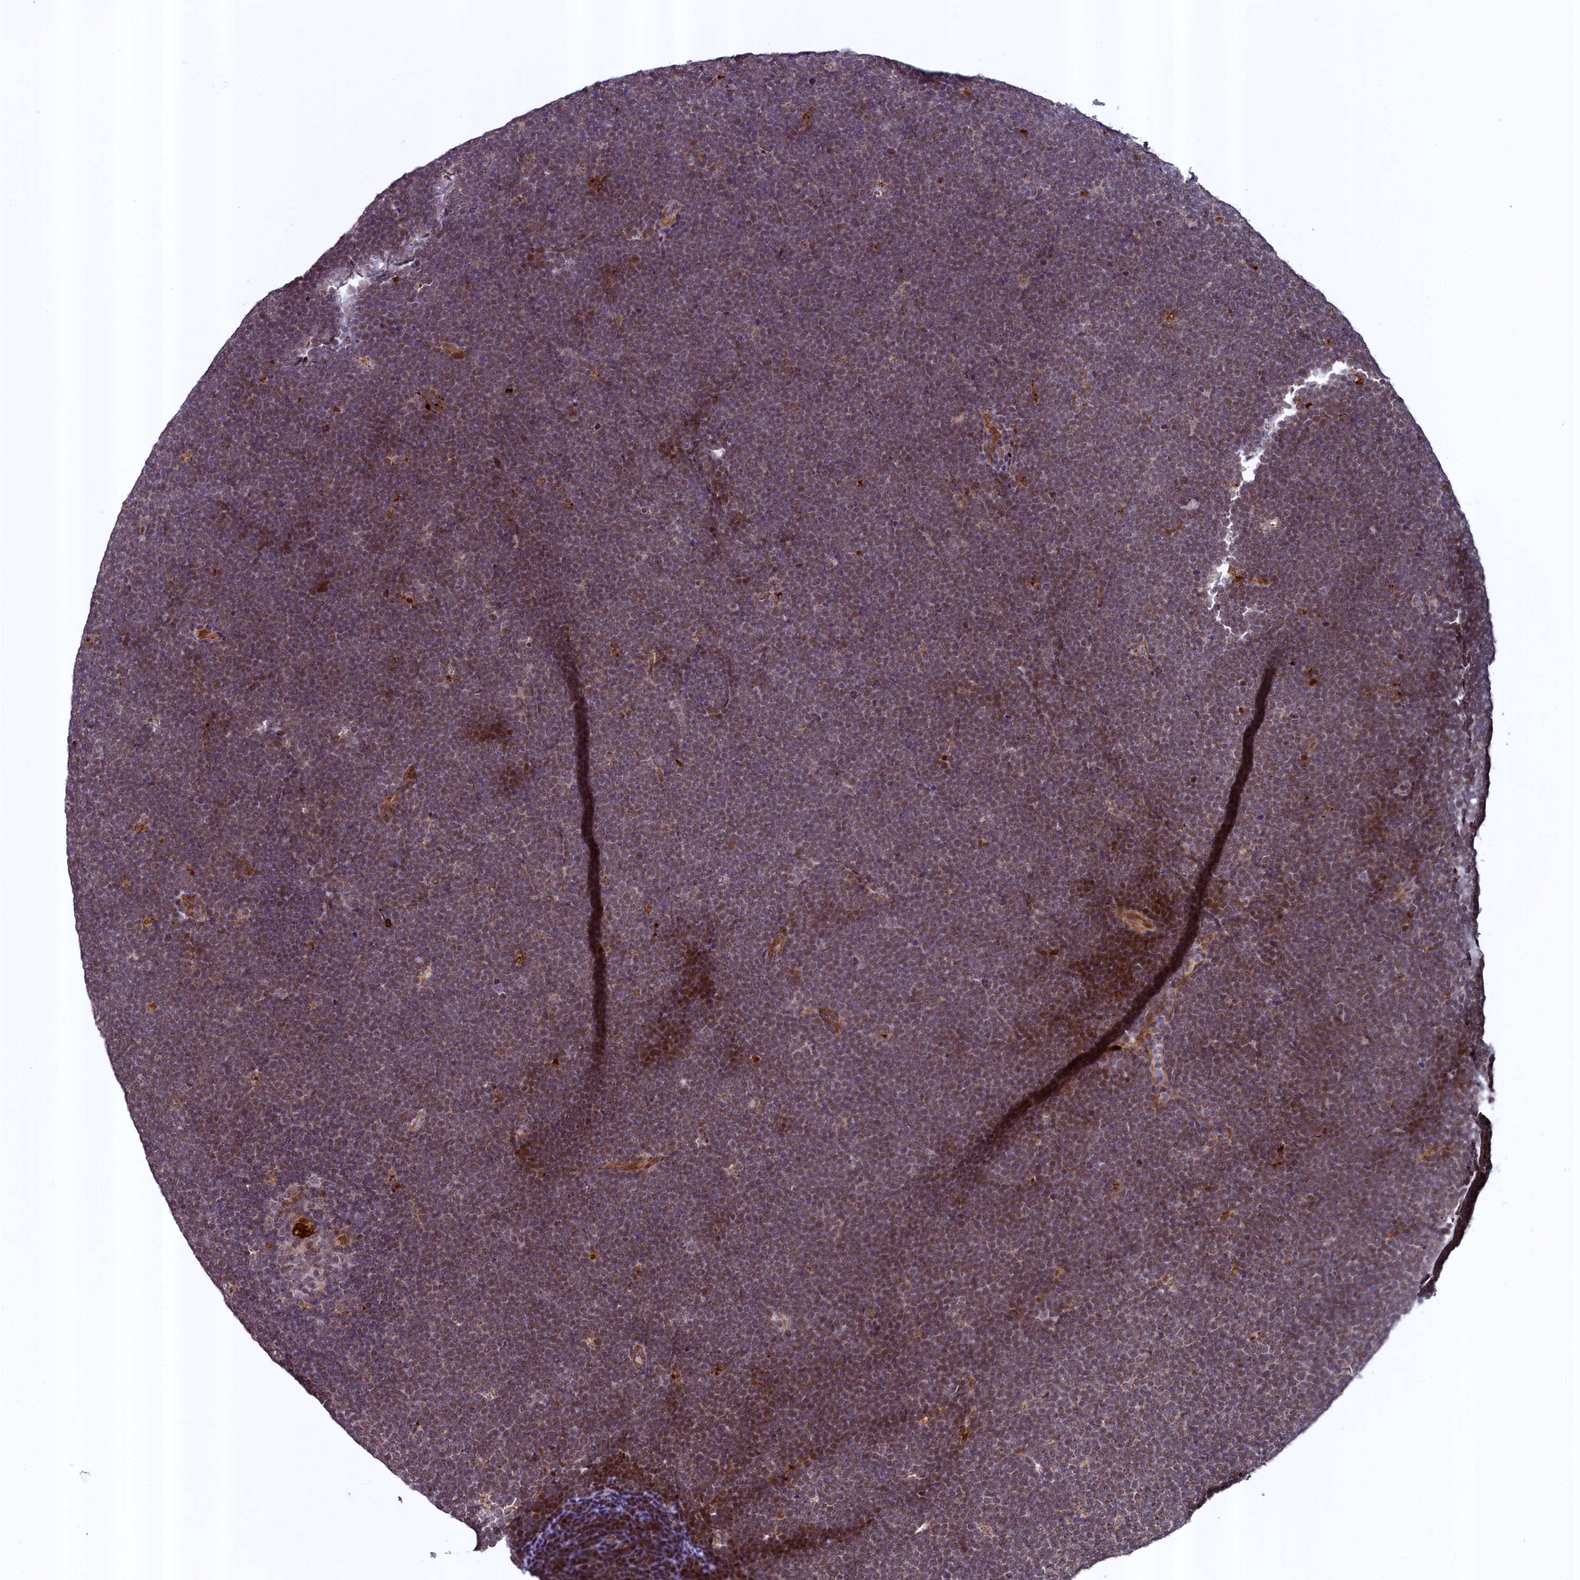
{"staining": {"intensity": "moderate", "quantity": ">75%", "location": "cytoplasmic/membranous,nuclear"}, "tissue": "lymphoma", "cell_type": "Tumor cells", "image_type": "cancer", "snomed": [{"axis": "morphology", "description": "Malignant lymphoma, non-Hodgkin's type, High grade"}, {"axis": "topography", "description": "Lymph node"}], "caption": "High-power microscopy captured an IHC histopathology image of lymphoma, revealing moderate cytoplasmic/membranous and nuclear expression in about >75% of tumor cells.", "gene": "ZNF577", "patient": {"sex": "male", "age": 13}}